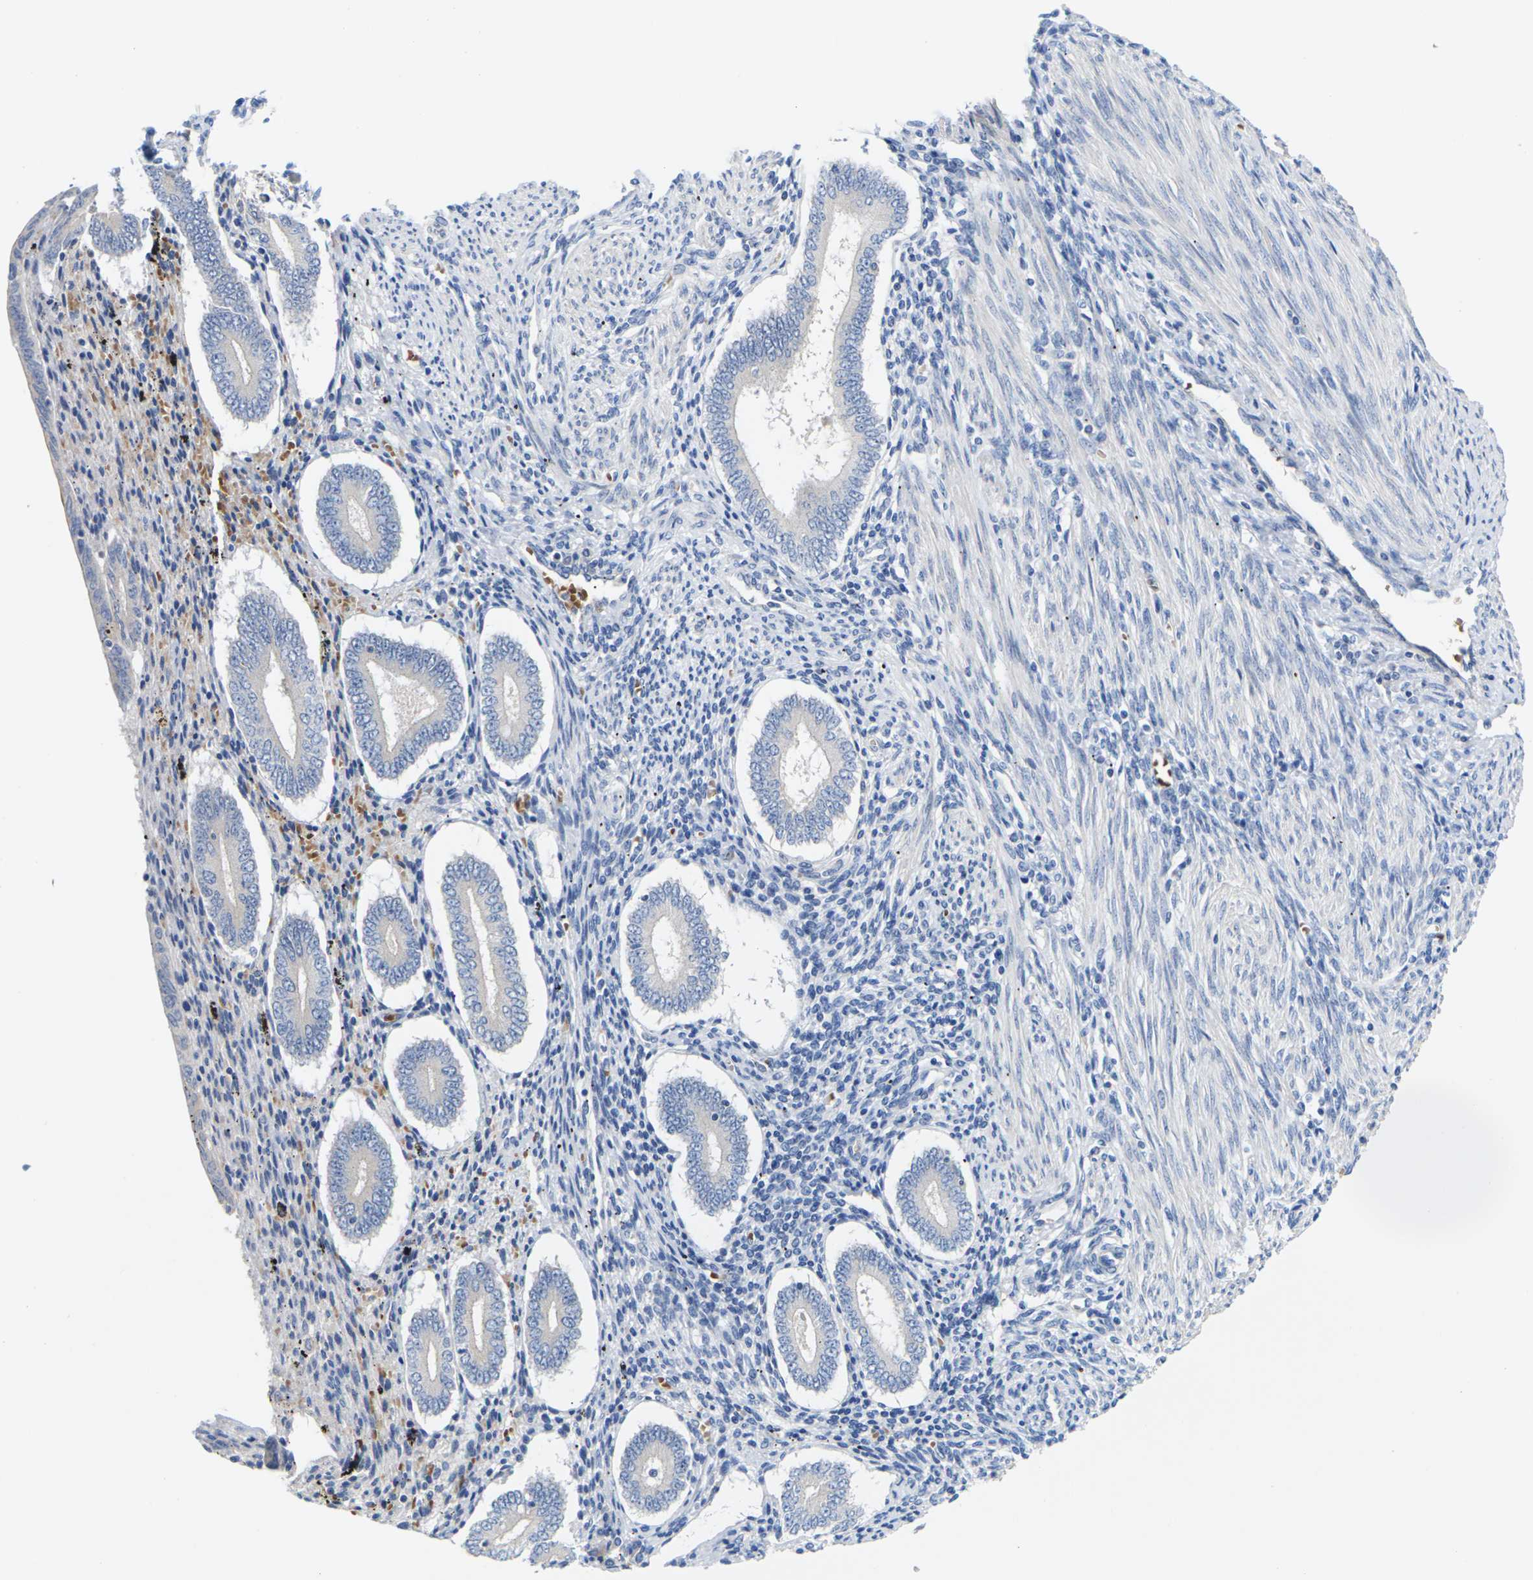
{"staining": {"intensity": "negative", "quantity": "none", "location": "none"}, "tissue": "endometrium", "cell_type": "Cells in endometrial stroma", "image_type": "normal", "snomed": [{"axis": "morphology", "description": "Normal tissue, NOS"}, {"axis": "topography", "description": "Endometrium"}], "caption": "This is a image of immunohistochemistry (IHC) staining of benign endometrium, which shows no staining in cells in endometrial stroma.", "gene": "TMCO4", "patient": {"sex": "female", "age": 42}}